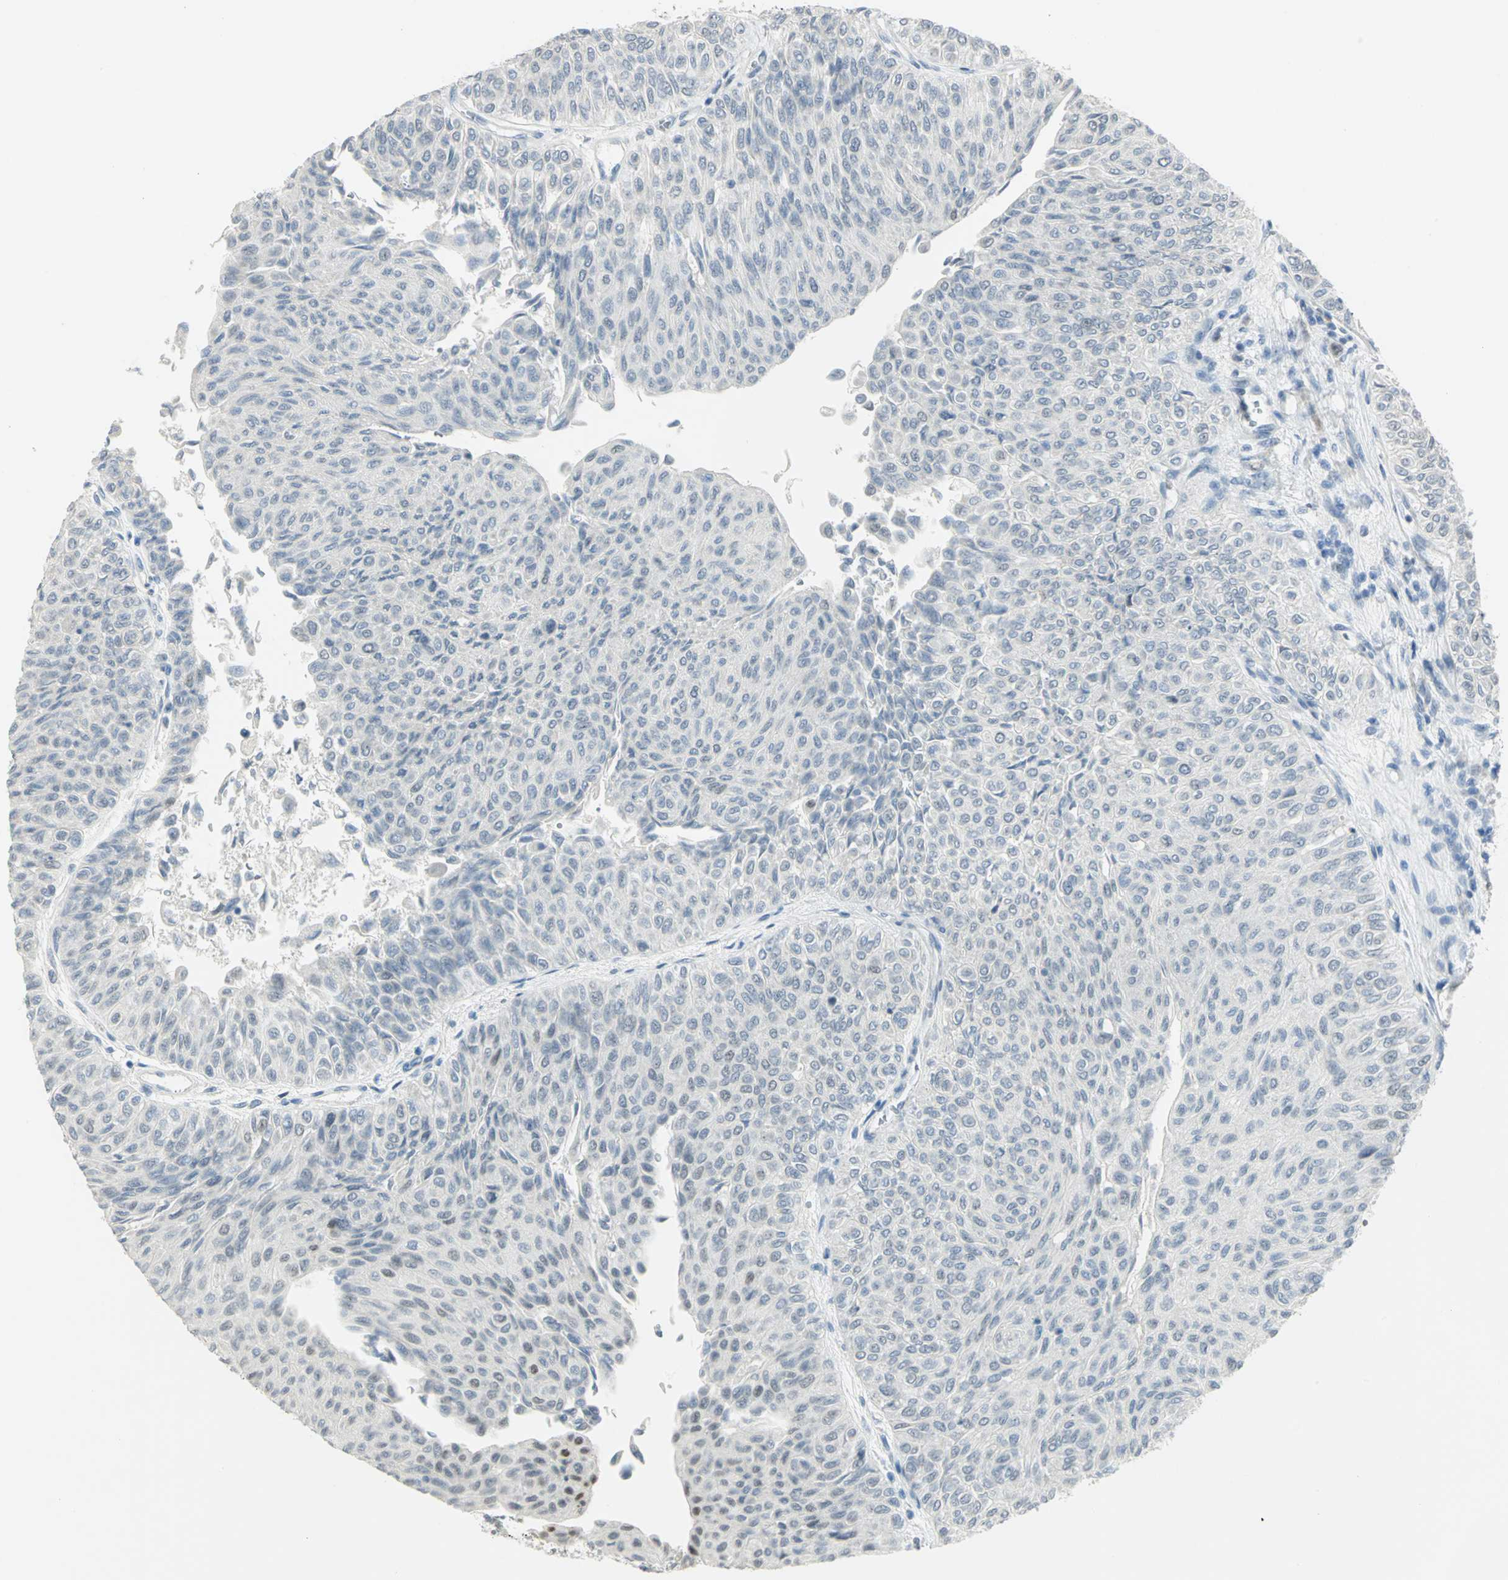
{"staining": {"intensity": "negative", "quantity": "none", "location": "none"}, "tissue": "urothelial cancer", "cell_type": "Tumor cells", "image_type": "cancer", "snomed": [{"axis": "morphology", "description": "Urothelial carcinoma, Low grade"}, {"axis": "topography", "description": "Urinary bladder"}], "caption": "High power microscopy photomicrograph of an IHC photomicrograph of urothelial cancer, revealing no significant positivity in tumor cells.", "gene": "BCL6", "patient": {"sex": "male", "age": 78}}